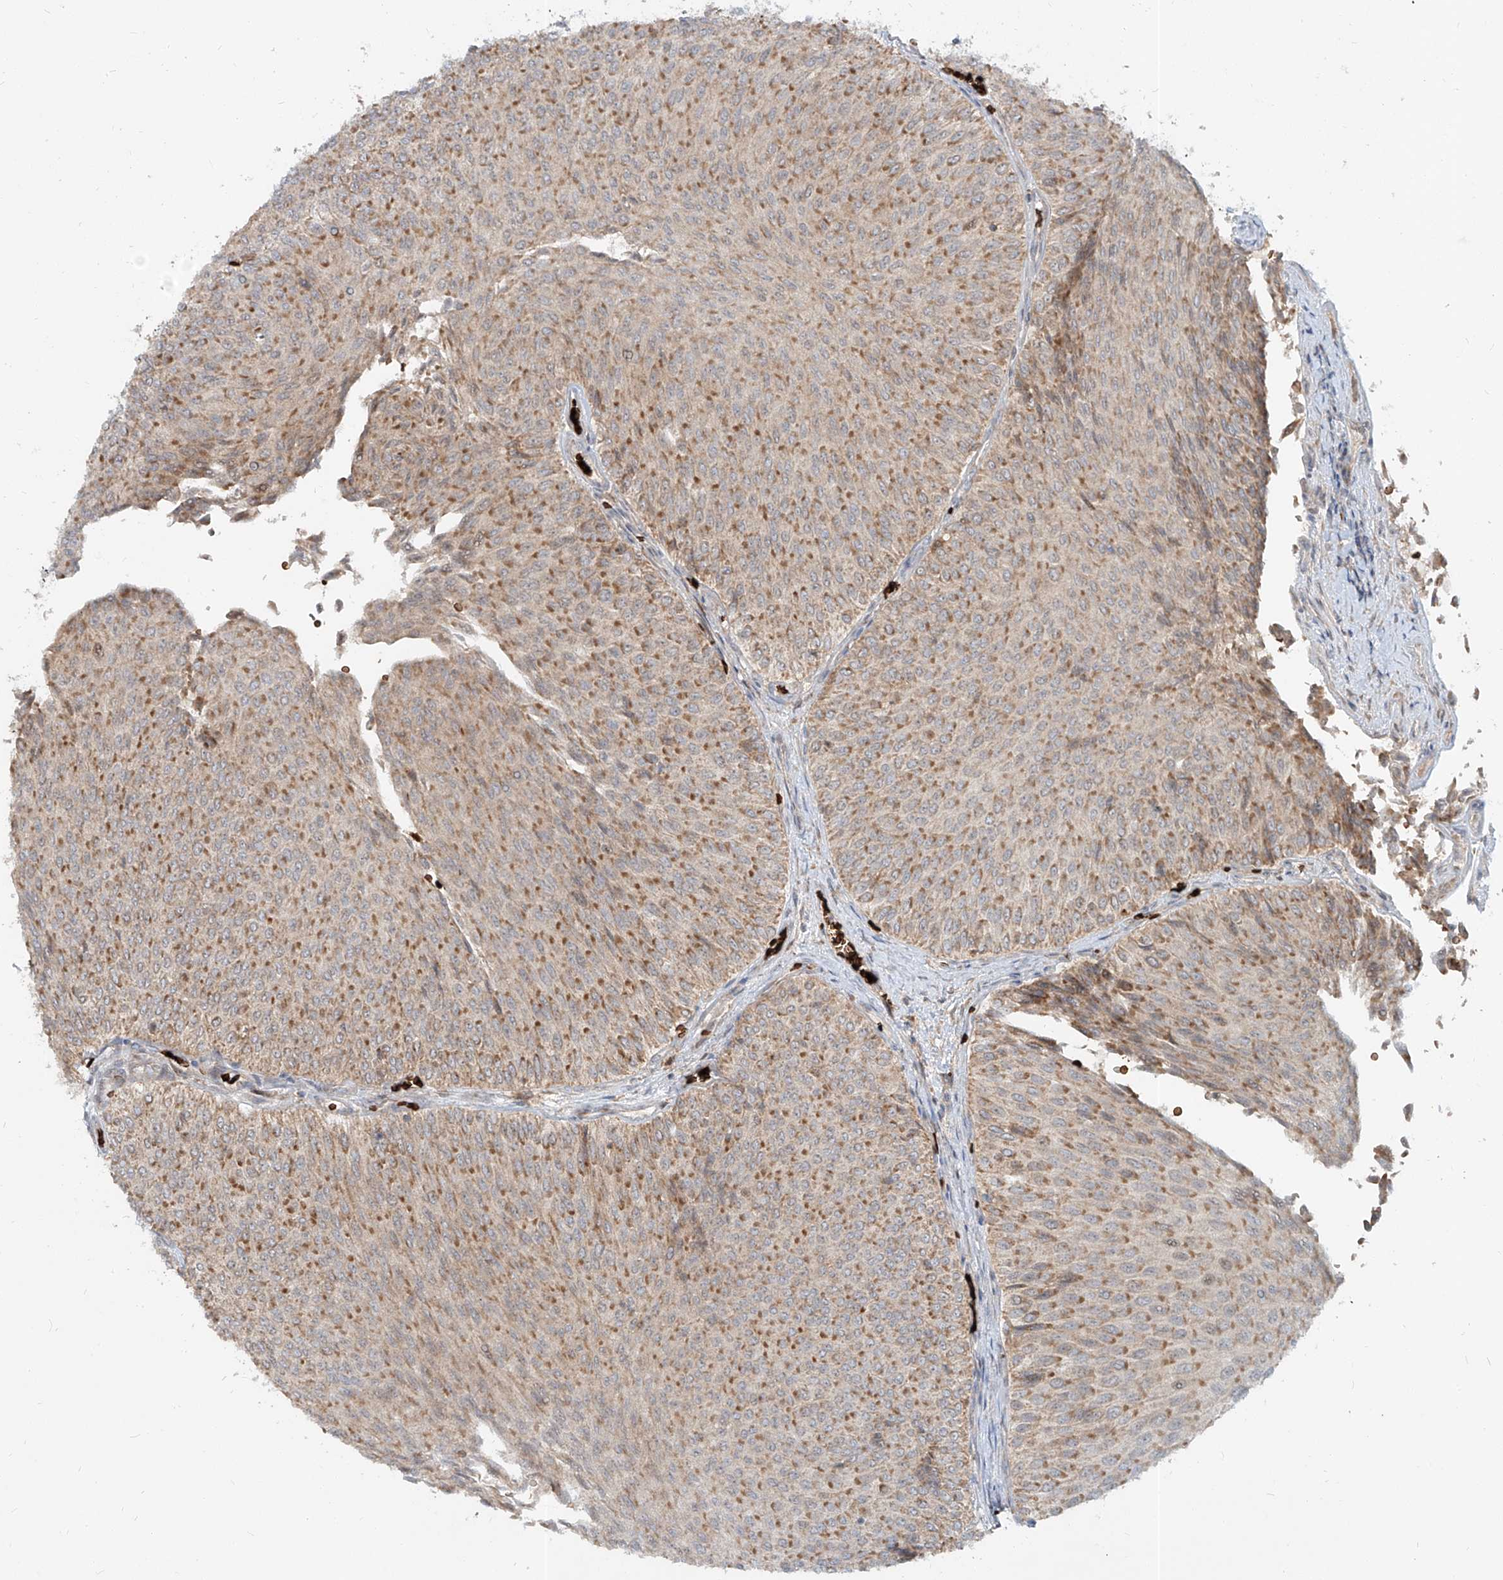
{"staining": {"intensity": "moderate", "quantity": ">75%", "location": "cytoplasmic/membranous"}, "tissue": "urothelial cancer", "cell_type": "Tumor cells", "image_type": "cancer", "snomed": [{"axis": "morphology", "description": "Urothelial carcinoma, Low grade"}, {"axis": "topography", "description": "Urinary bladder"}], "caption": "Immunohistochemistry photomicrograph of low-grade urothelial carcinoma stained for a protein (brown), which exhibits medium levels of moderate cytoplasmic/membranous staining in about >75% of tumor cells.", "gene": "FGD2", "patient": {"sex": "male", "age": 78}}